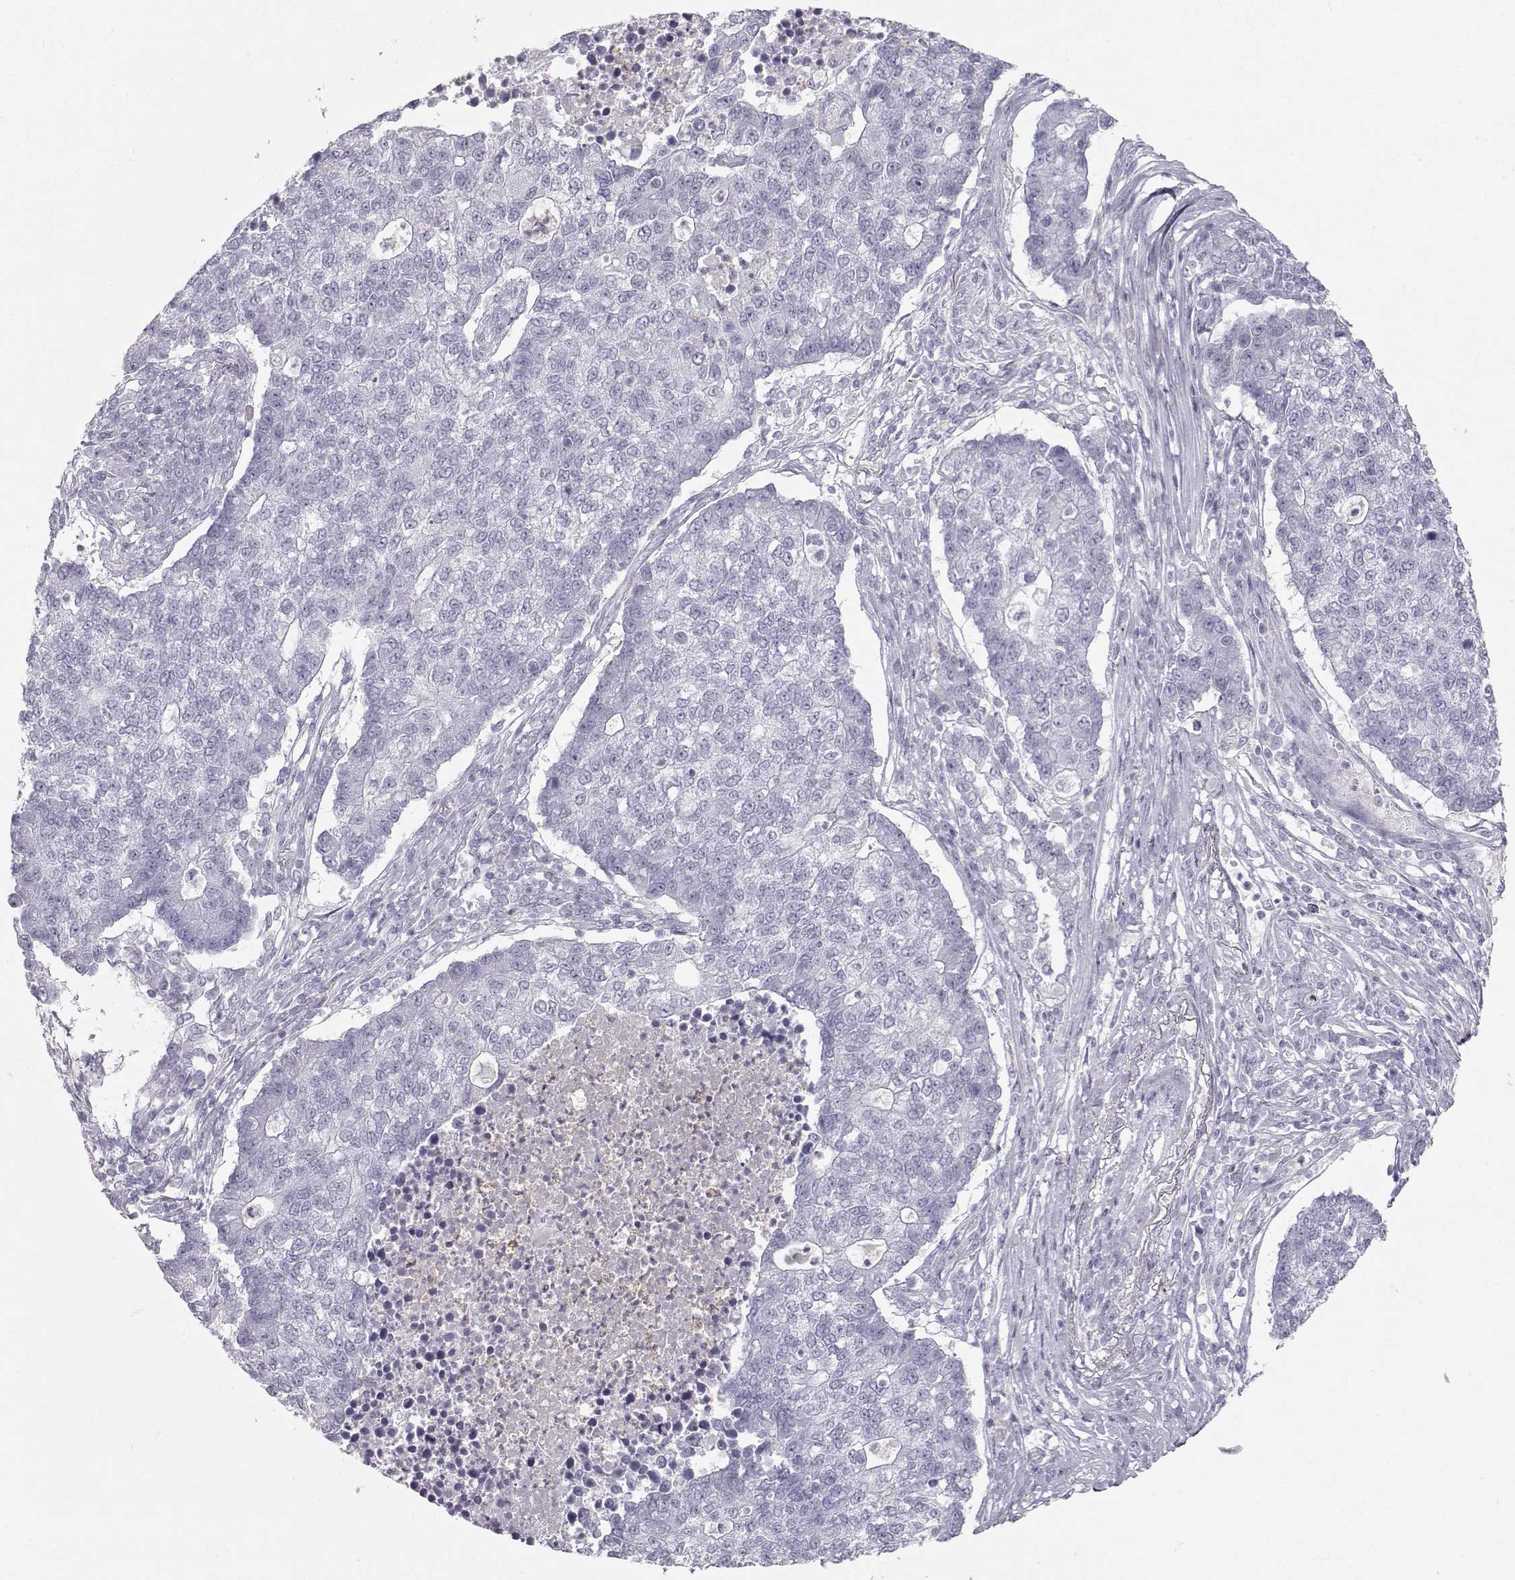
{"staining": {"intensity": "negative", "quantity": "none", "location": "none"}, "tissue": "lung cancer", "cell_type": "Tumor cells", "image_type": "cancer", "snomed": [{"axis": "morphology", "description": "Adenocarcinoma, NOS"}, {"axis": "topography", "description": "Lung"}], "caption": "A high-resolution image shows immunohistochemistry (IHC) staining of adenocarcinoma (lung), which displays no significant expression in tumor cells.", "gene": "MIP", "patient": {"sex": "male", "age": 57}}